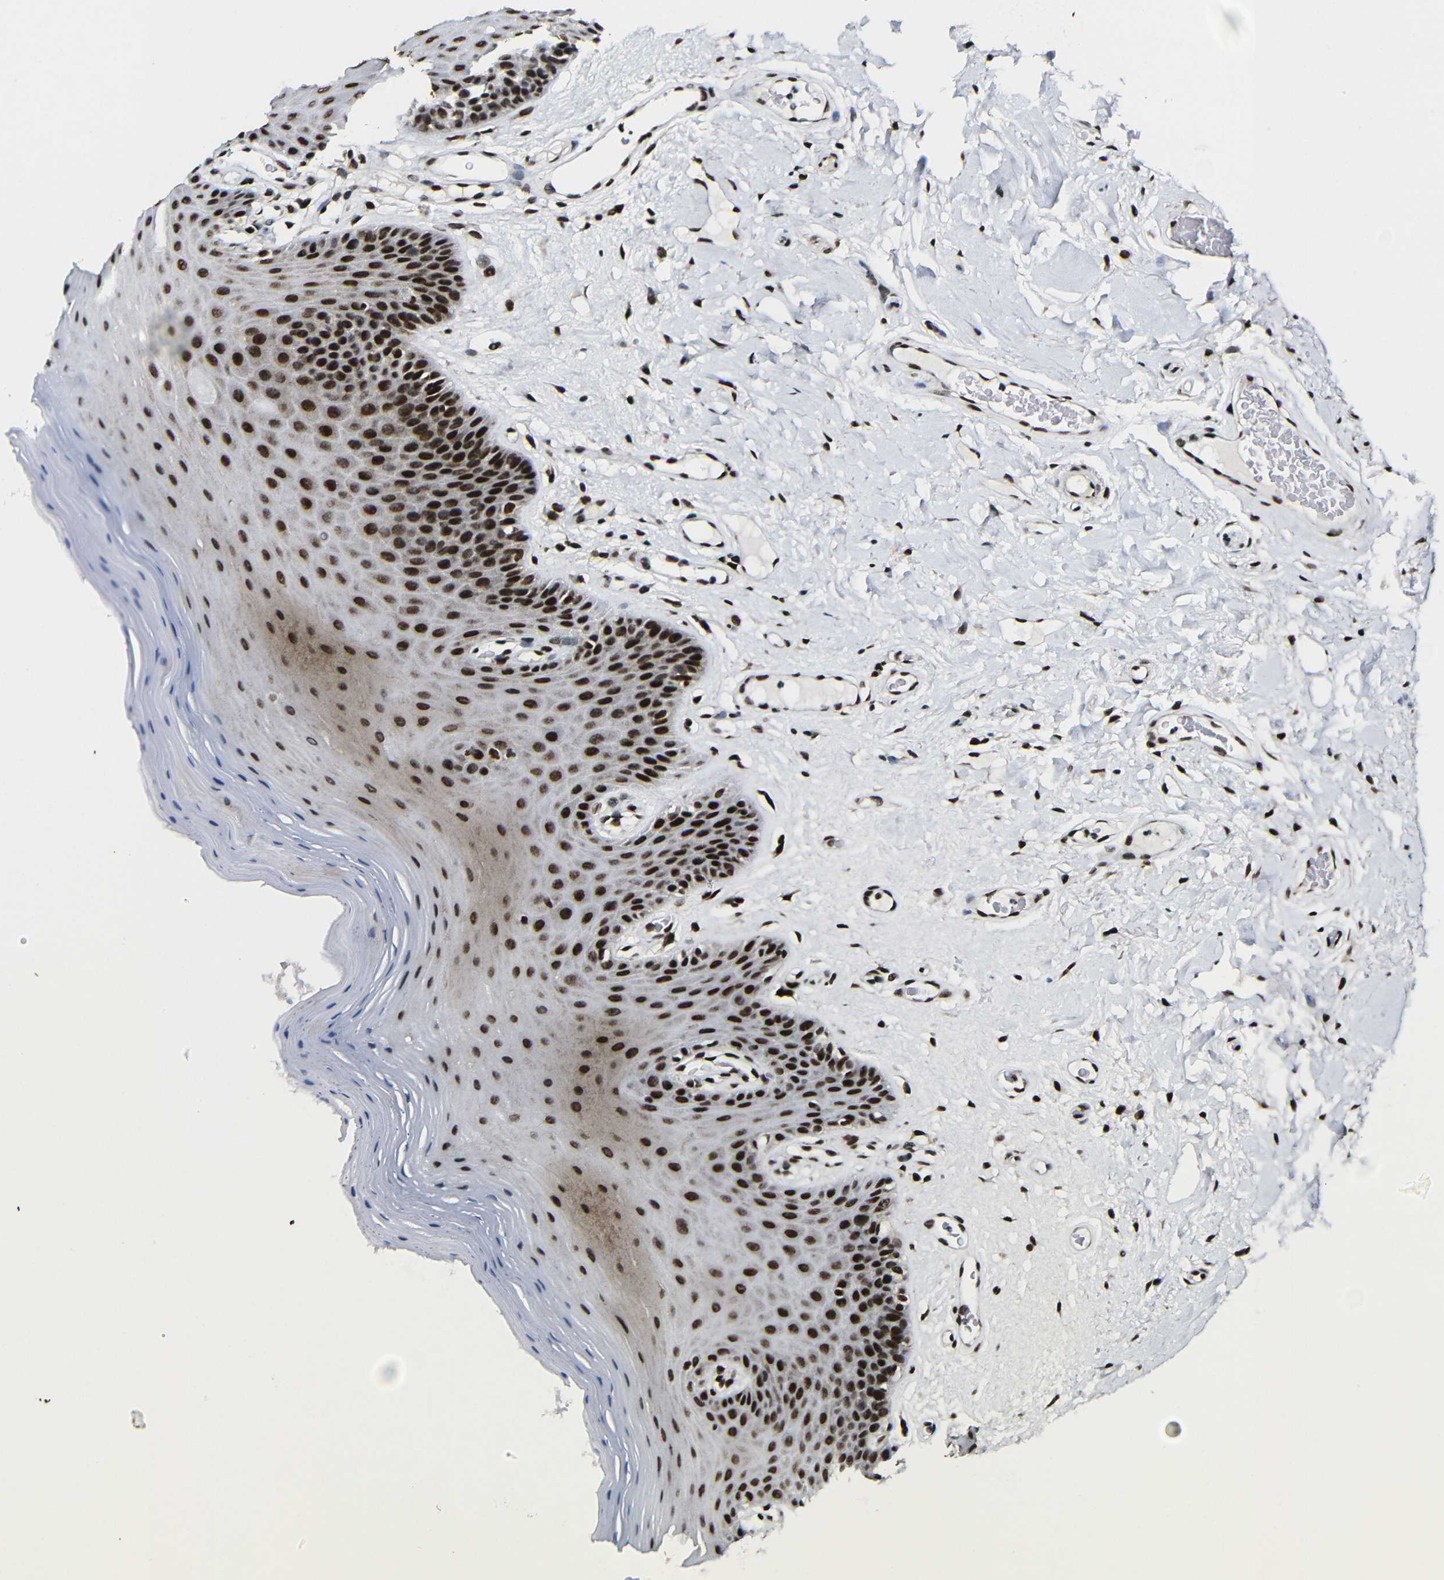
{"staining": {"intensity": "strong", "quantity": ">75%", "location": "nuclear"}, "tissue": "oral mucosa", "cell_type": "Squamous epithelial cells", "image_type": "normal", "snomed": [{"axis": "morphology", "description": "Normal tissue, NOS"}, {"axis": "morphology", "description": "Squamous cell carcinoma, NOS"}, {"axis": "topography", "description": "Skeletal muscle"}, {"axis": "topography", "description": "Adipose tissue"}, {"axis": "topography", "description": "Vascular tissue"}, {"axis": "topography", "description": "Oral tissue"}, {"axis": "topography", "description": "Peripheral nerve tissue"}, {"axis": "topography", "description": "Head-Neck"}], "caption": "High-magnification brightfield microscopy of unremarkable oral mucosa stained with DAB (brown) and counterstained with hematoxylin (blue). squamous epithelial cells exhibit strong nuclear expression is appreciated in approximately>75% of cells.", "gene": "PTBP1", "patient": {"sex": "male", "age": 71}}